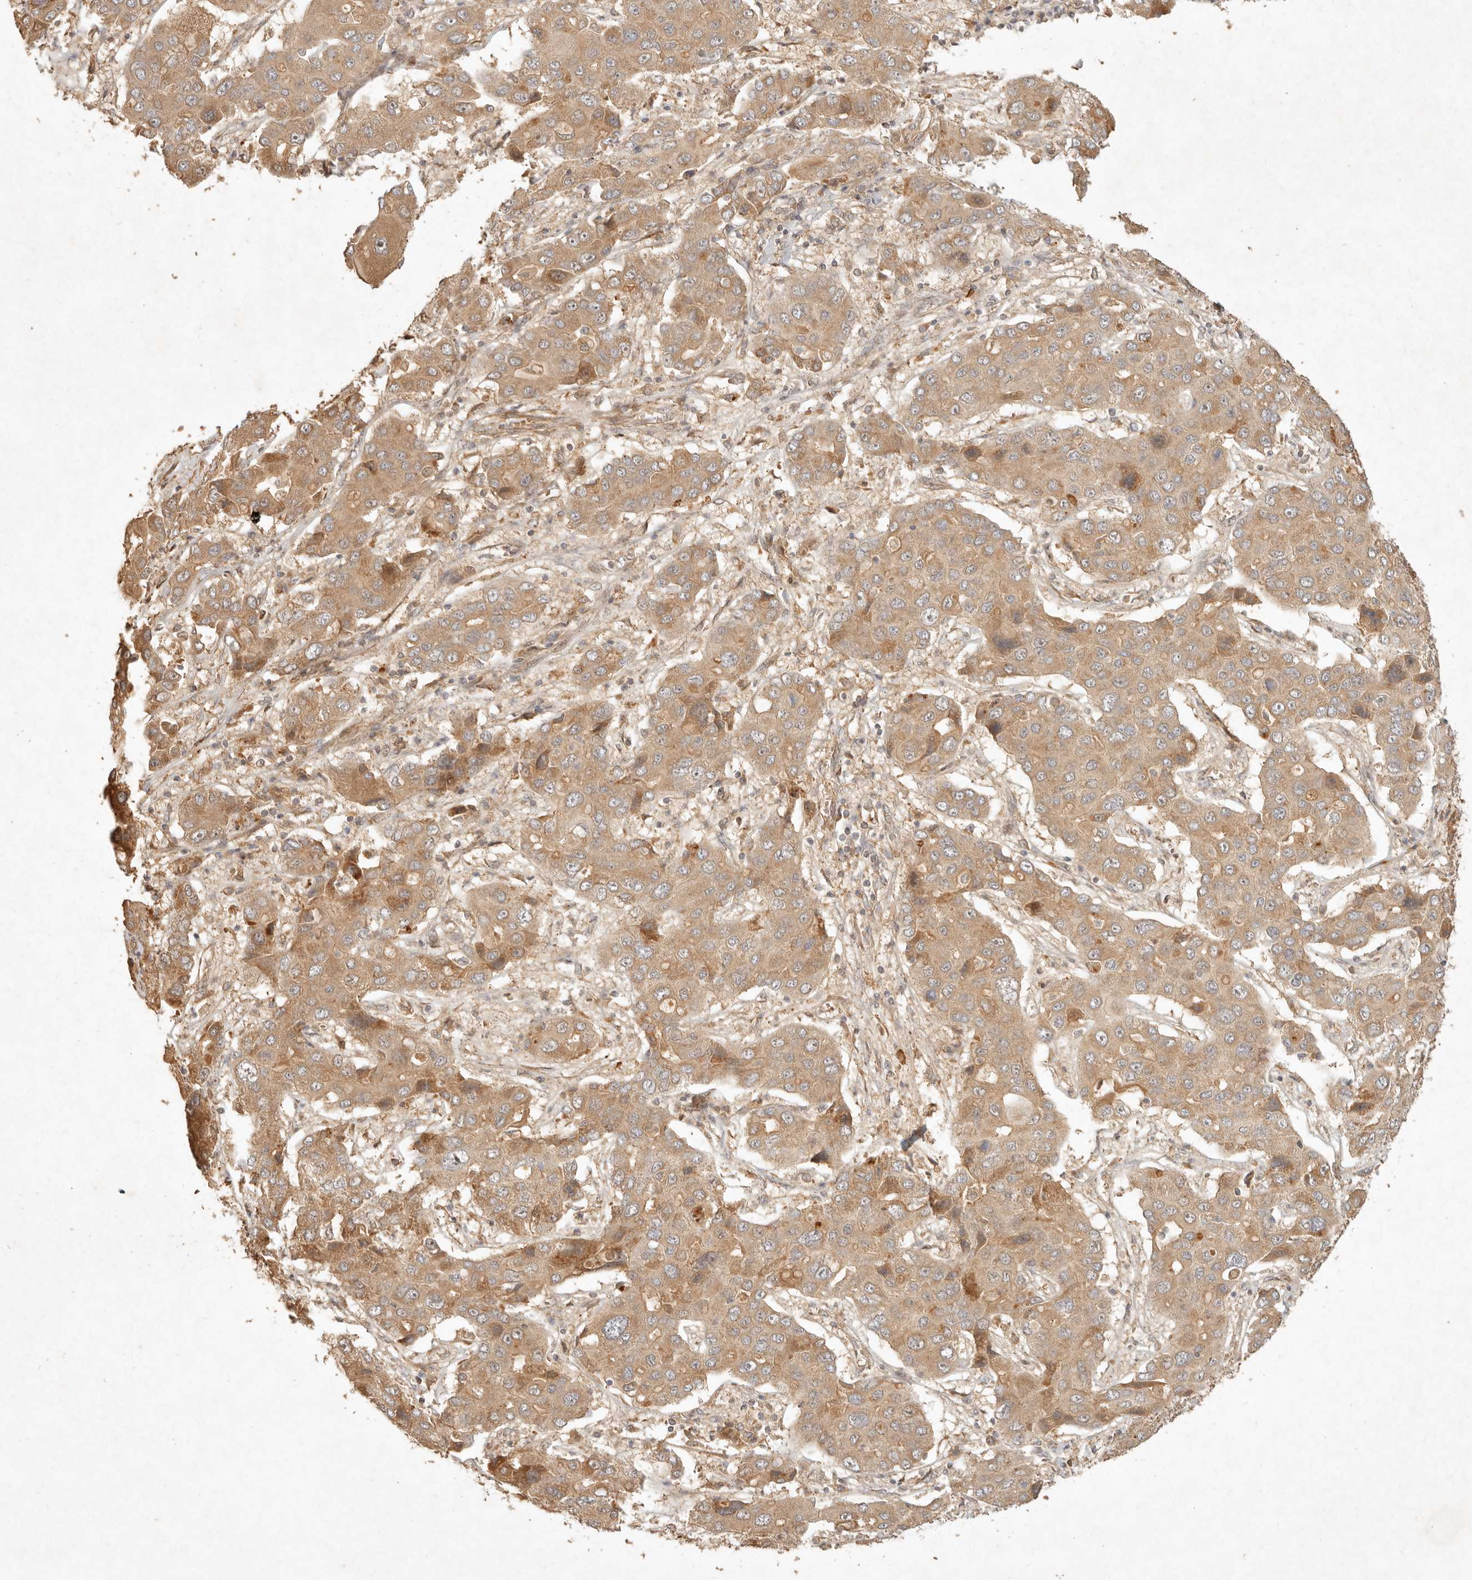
{"staining": {"intensity": "moderate", "quantity": "25%-75%", "location": "cytoplasmic/membranous"}, "tissue": "liver cancer", "cell_type": "Tumor cells", "image_type": "cancer", "snomed": [{"axis": "morphology", "description": "Cholangiocarcinoma"}, {"axis": "topography", "description": "Liver"}], "caption": "High-magnification brightfield microscopy of liver cancer (cholangiocarcinoma) stained with DAB (3,3'-diaminobenzidine) (brown) and counterstained with hematoxylin (blue). tumor cells exhibit moderate cytoplasmic/membranous expression is present in approximately25%-75% of cells.", "gene": "CLEC4C", "patient": {"sex": "male", "age": 67}}